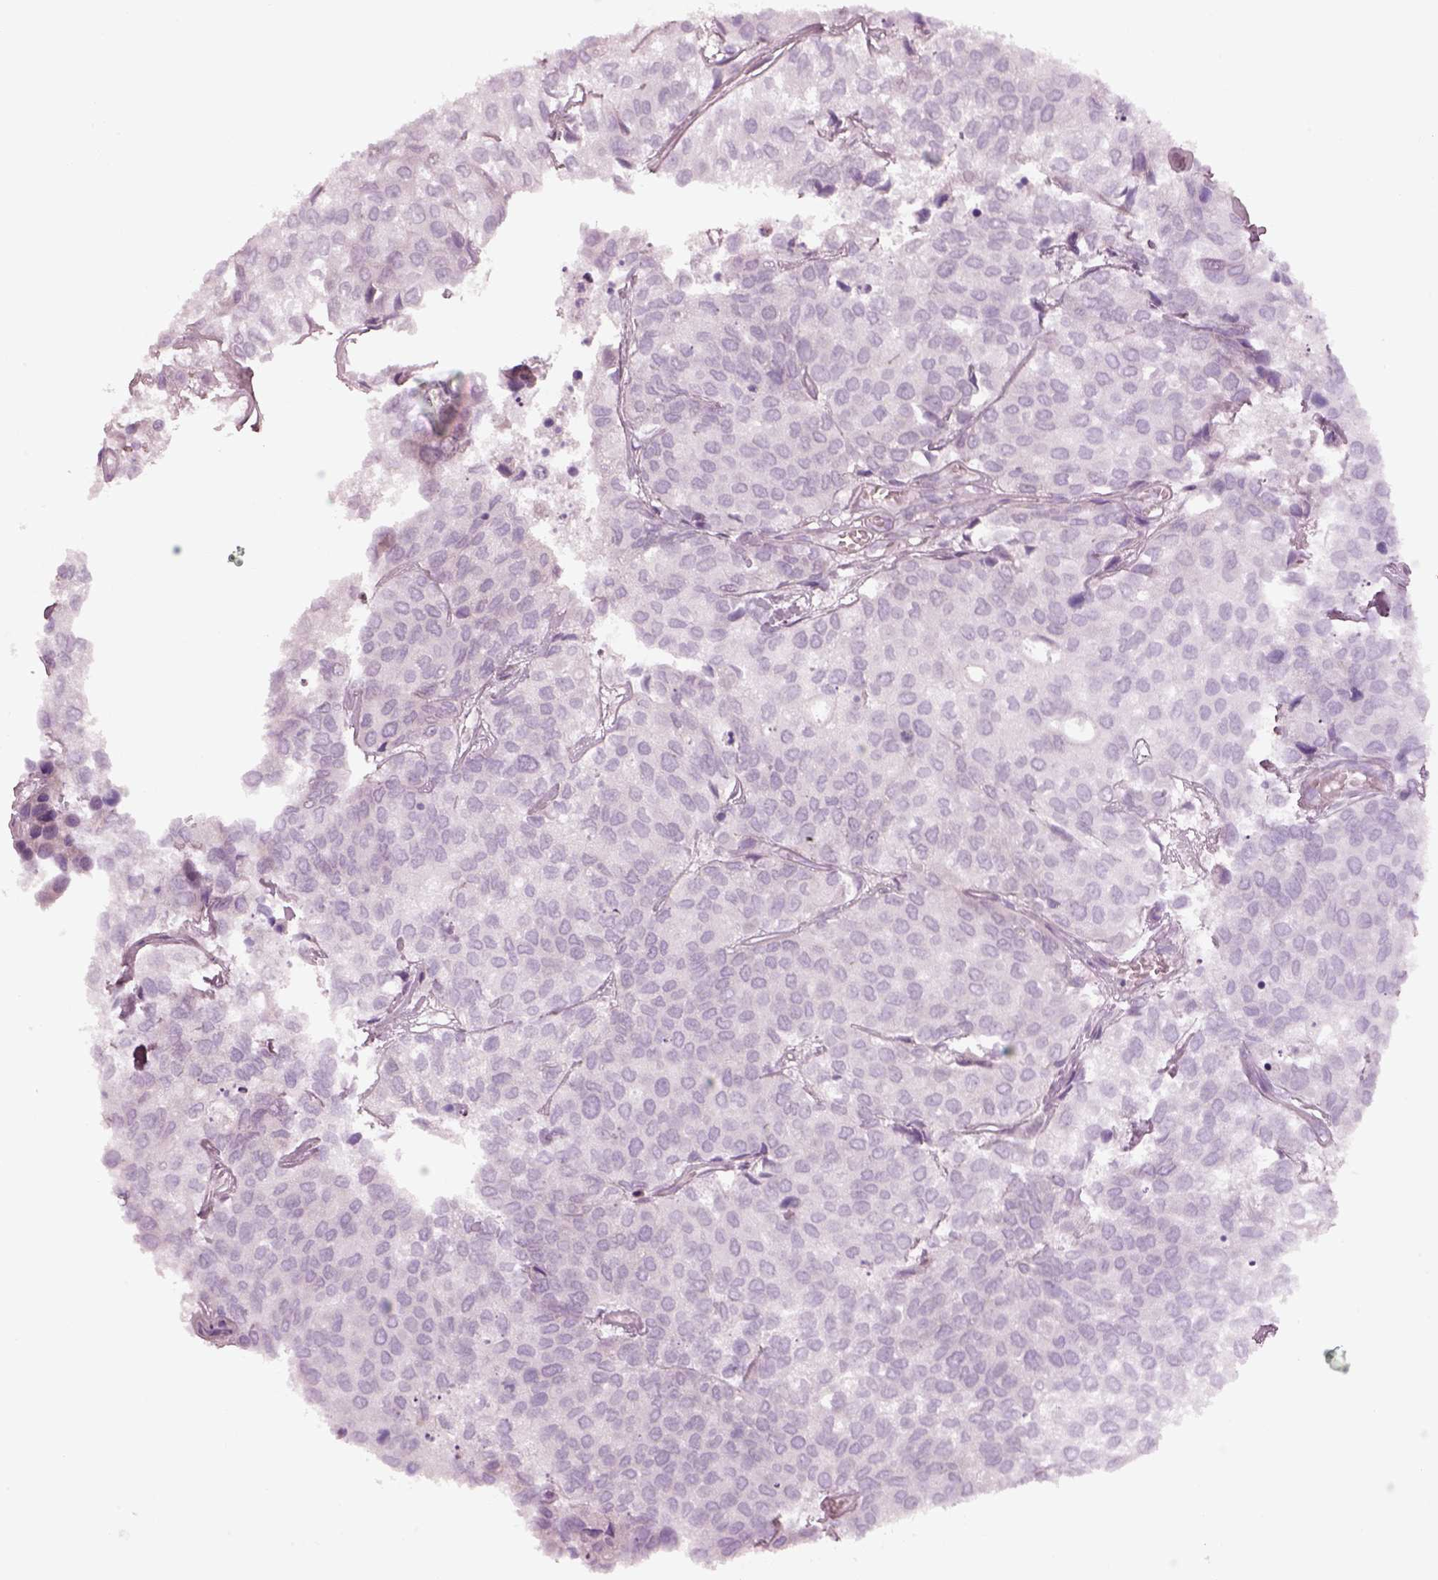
{"staining": {"intensity": "negative", "quantity": "none", "location": "none"}, "tissue": "urothelial cancer", "cell_type": "Tumor cells", "image_type": "cancer", "snomed": [{"axis": "morphology", "description": "Urothelial carcinoma, High grade"}, {"axis": "topography", "description": "Urinary bladder"}], "caption": "High magnification brightfield microscopy of urothelial cancer stained with DAB (brown) and counterstained with hematoxylin (blue): tumor cells show no significant expression. (DAB immunohistochemistry (IHC) visualized using brightfield microscopy, high magnification).", "gene": "SPATA6L", "patient": {"sex": "male", "age": 73}}